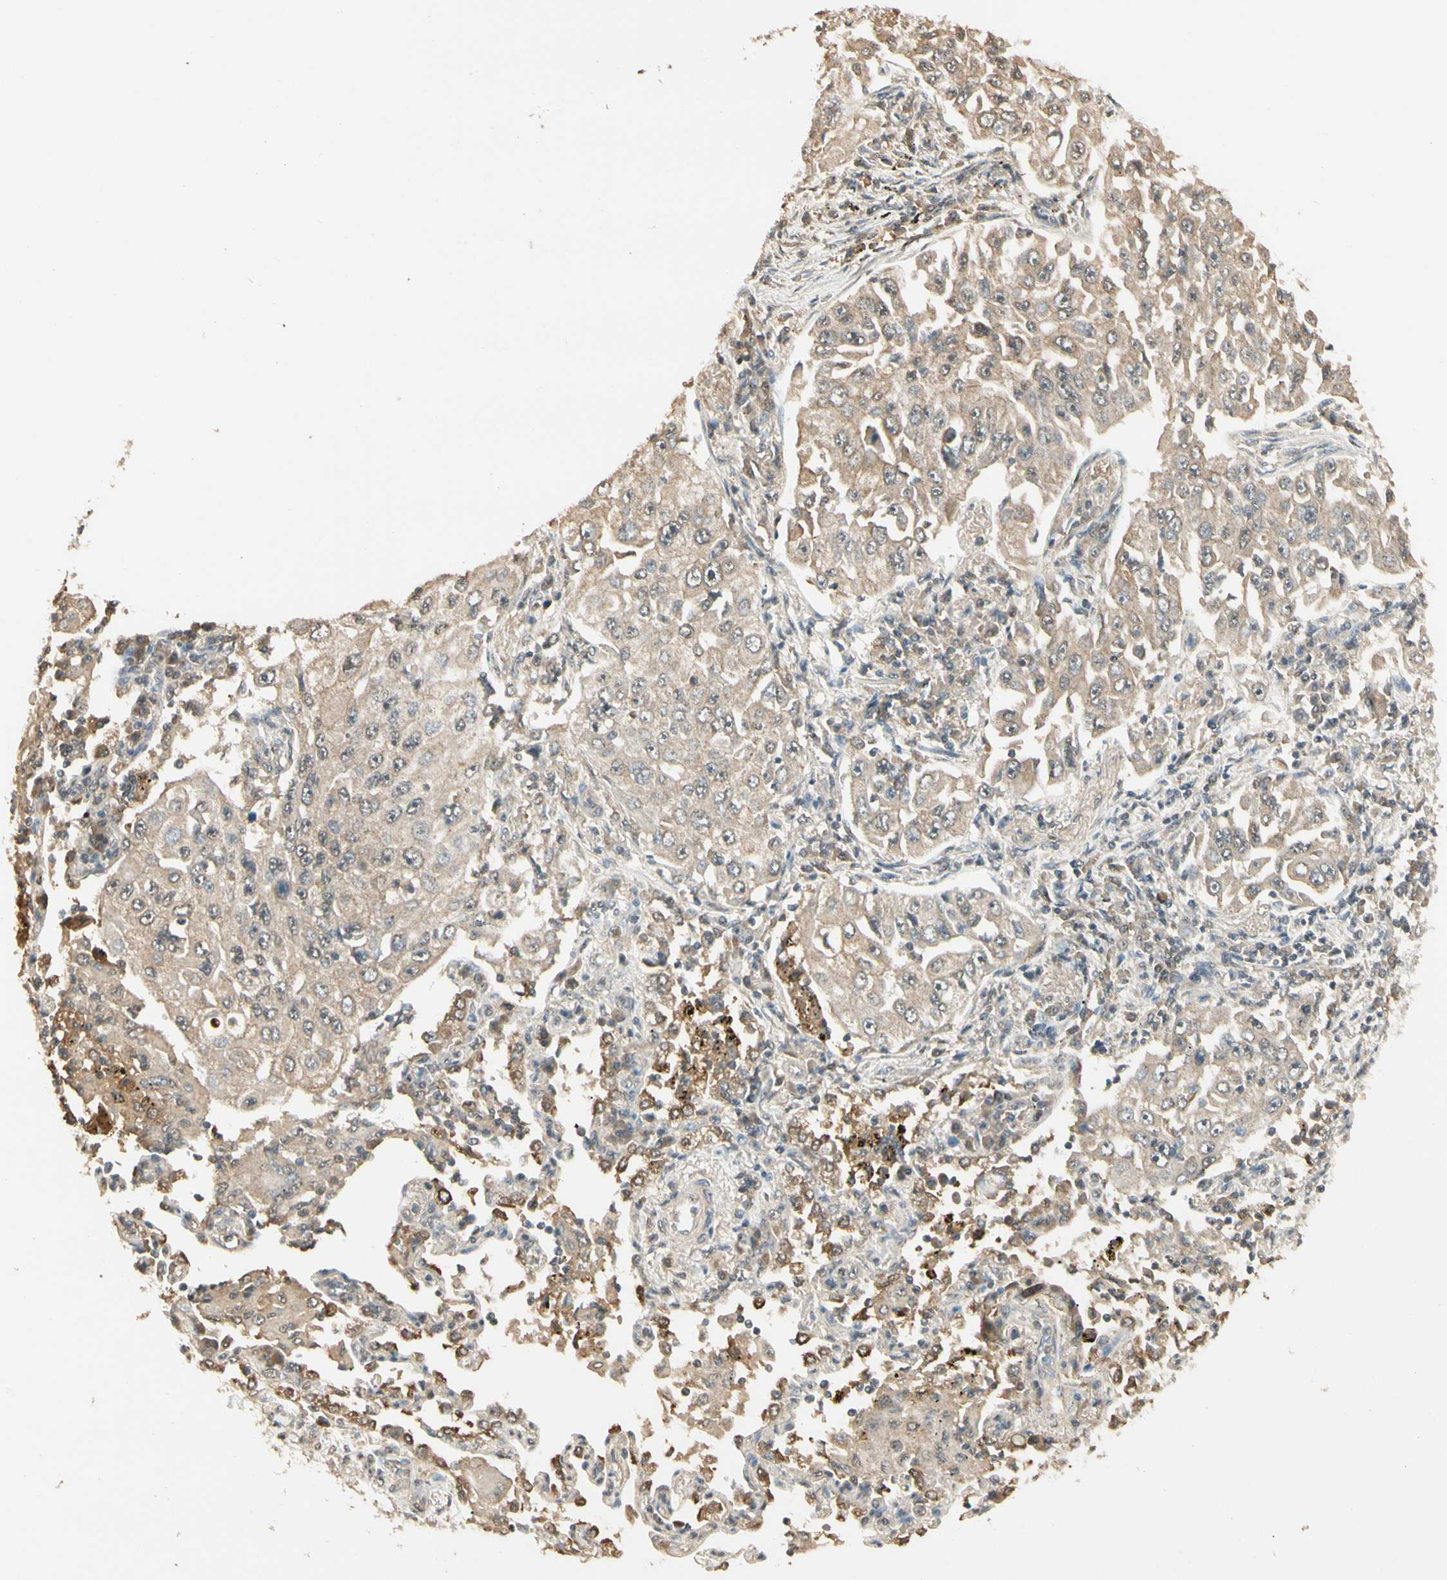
{"staining": {"intensity": "weak", "quantity": ">75%", "location": "cytoplasmic/membranous"}, "tissue": "lung cancer", "cell_type": "Tumor cells", "image_type": "cancer", "snomed": [{"axis": "morphology", "description": "Adenocarcinoma, NOS"}, {"axis": "topography", "description": "Lung"}], "caption": "There is low levels of weak cytoplasmic/membranous positivity in tumor cells of lung cancer, as demonstrated by immunohistochemical staining (brown color).", "gene": "SGCA", "patient": {"sex": "male", "age": 84}}